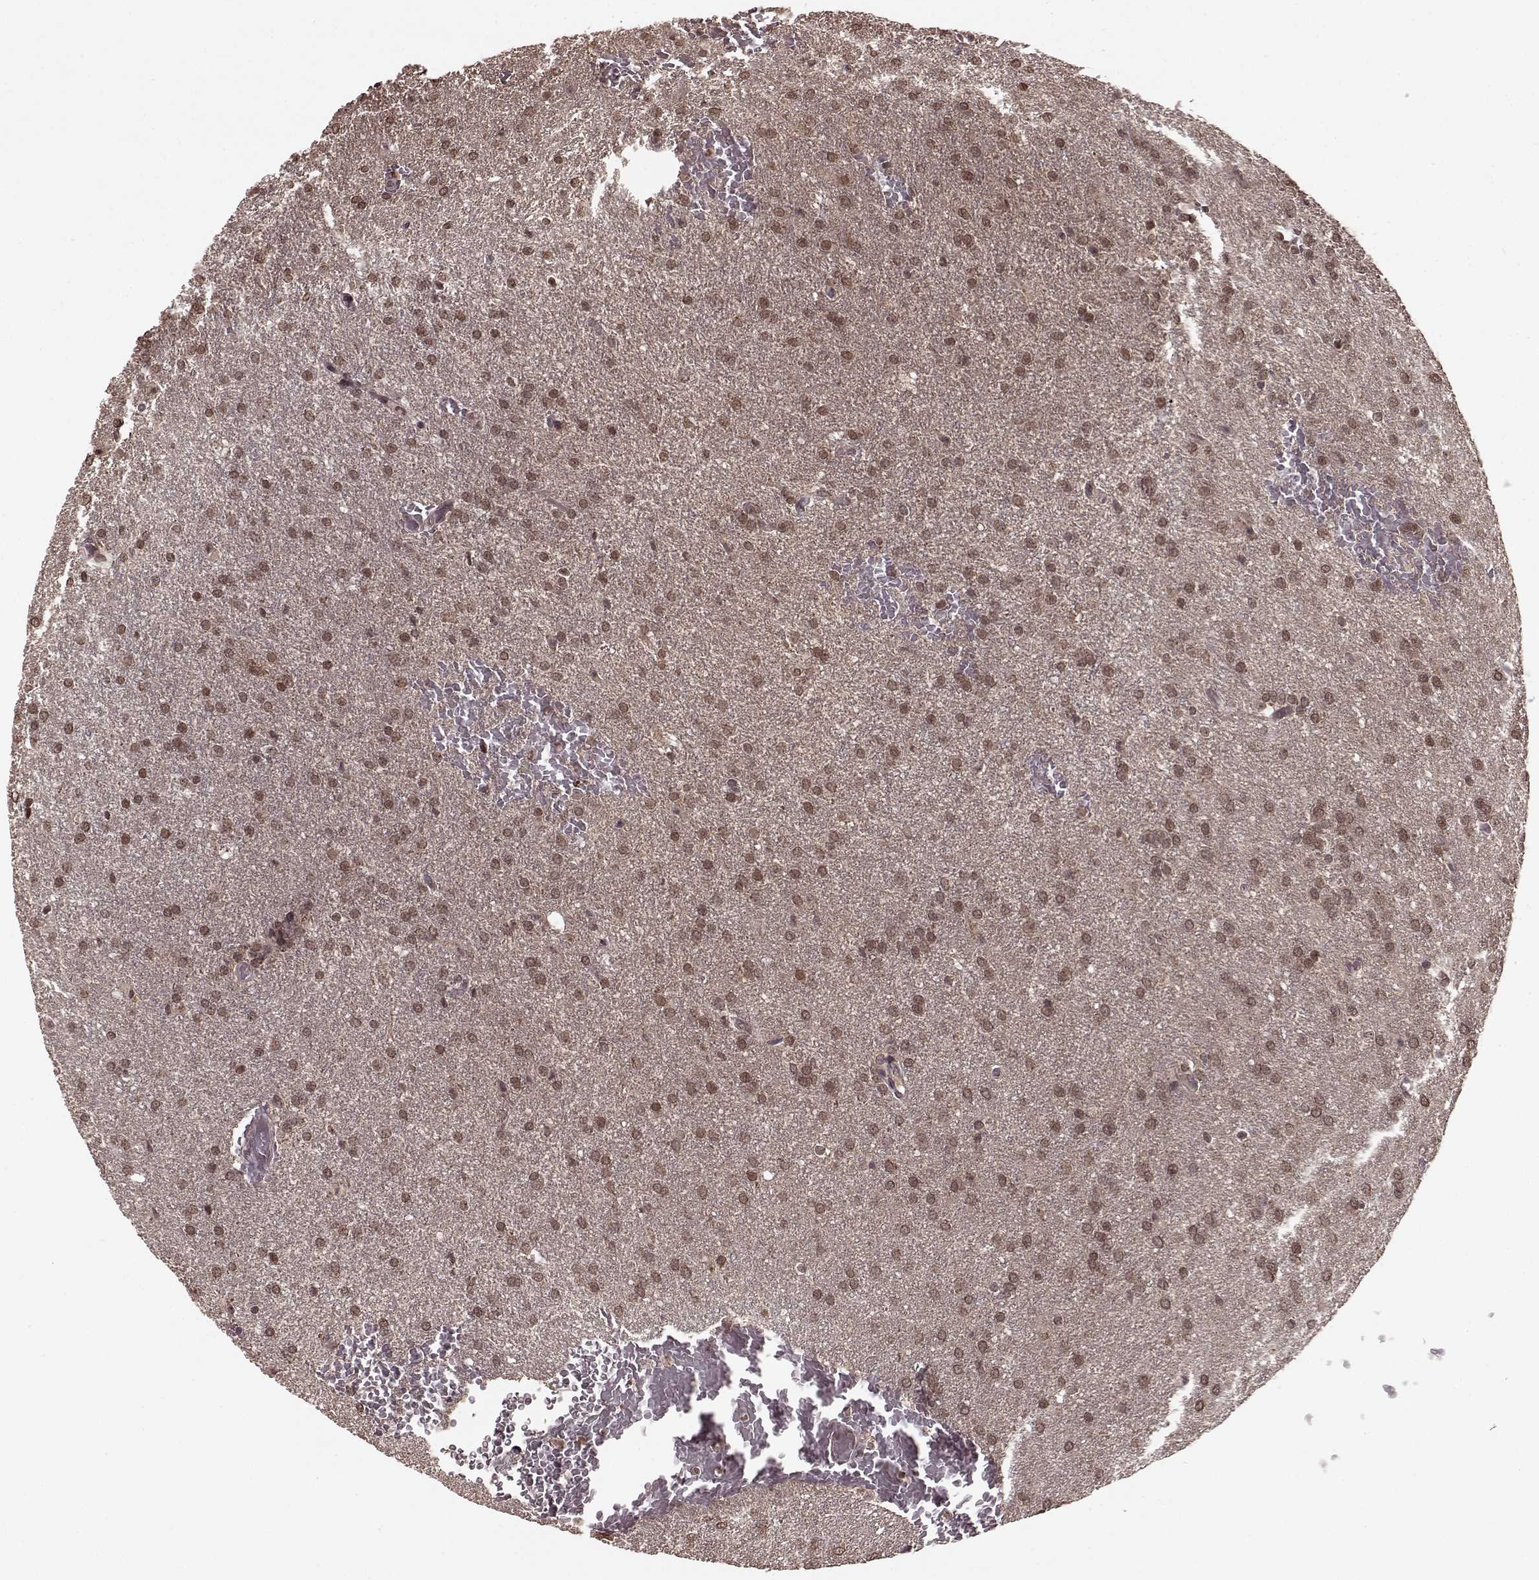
{"staining": {"intensity": "moderate", "quantity": "25%-75%", "location": "cytoplasmic/membranous,nuclear"}, "tissue": "glioma", "cell_type": "Tumor cells", "image_type": "cancer", "snomed": [{"axis": "morphology", "description": "Glioma, malignant, High grade"}, {"axis": "topography", "description": "Brain"}], "caption": "Glioma stained with DAB (3,3'-diaminobenzidine) immunohistochemistry reveals medium levels of moderate cytoplasmic/membranous and nuclear expression in approximately 25%-75% of tumor cells.", "gene": "GSS", "patient": {"sex": "male", "age": 68}}